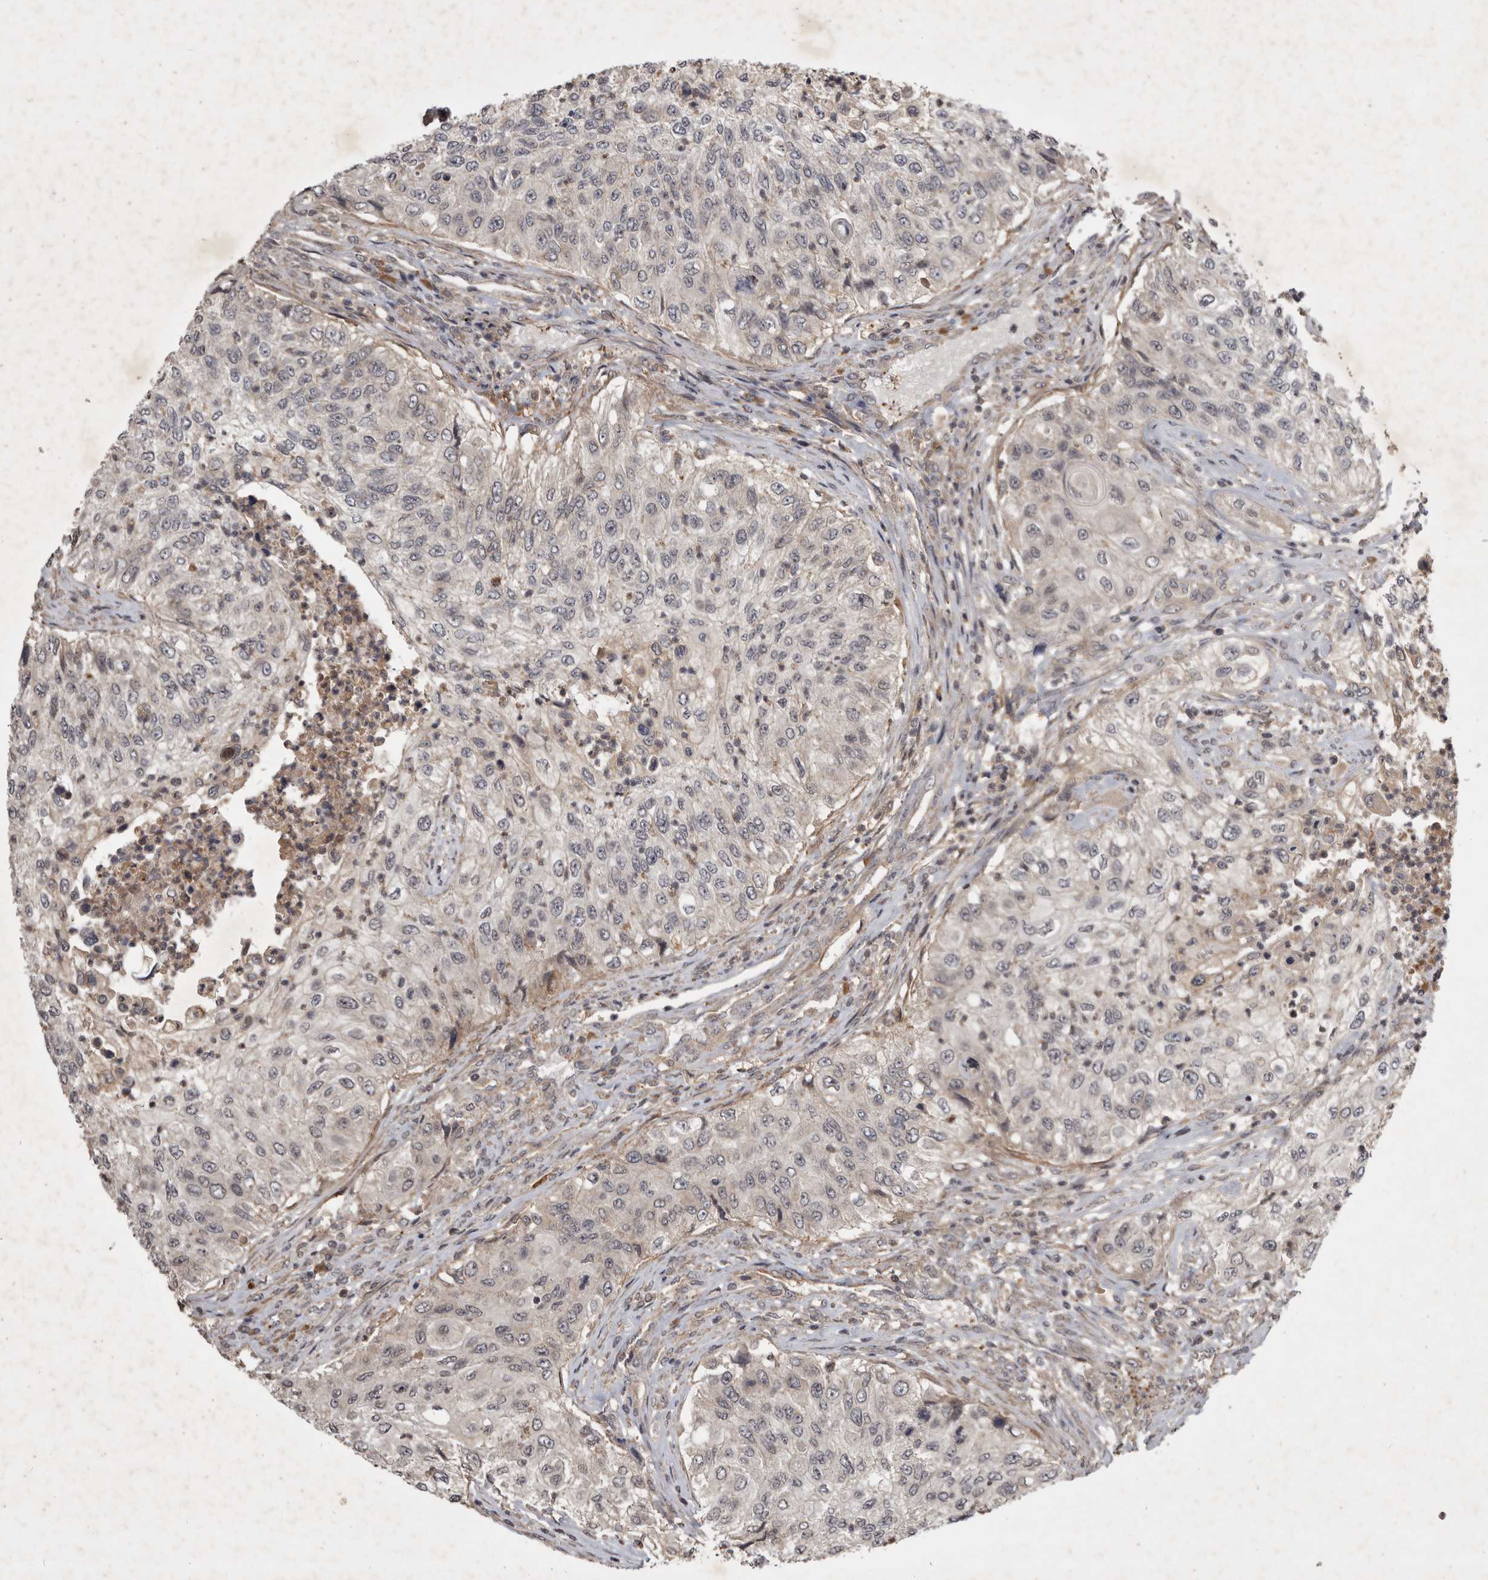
{"staining": {"intensity": "negative", "quantity": "none", "location": "none"}, "tissue": "urothelial cancer", "cell_type": "Tumor cells", "image_type": "cancer", "snomed": [{"axis": "morphology", "description": "Urothelial carcinoma, High grade"}, {"axis": "topography", "description": "Urinary bladder"}], "caption": "Immunohistochemical staining of urothelial cancer displays no significant expression in tumor cells.", "gene": "DNAJC28", "patient": {"sex": "female", "age": 60}}